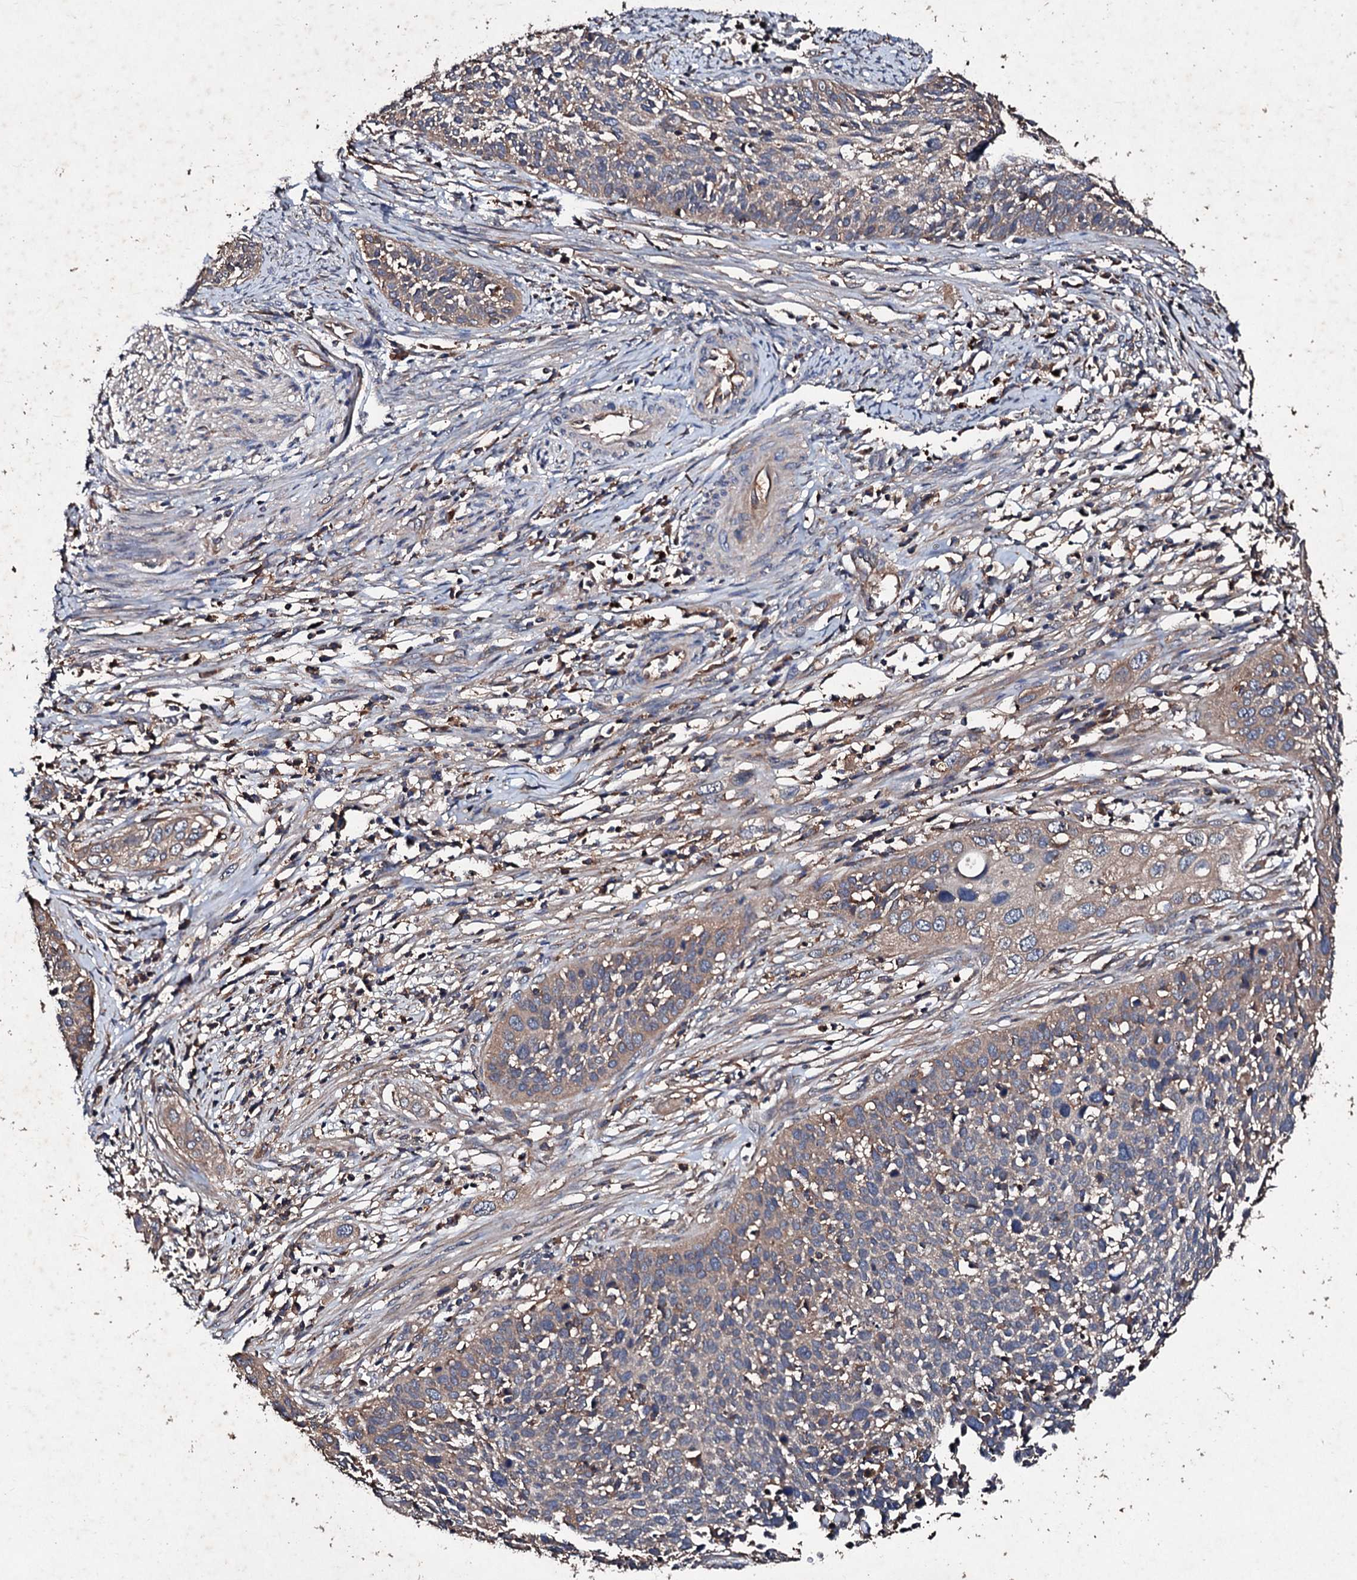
{"staining": {"intensity": "weak", "quantity": "25%-75%", "location": "cytoplasmic/membranous"}, "tissue": "cervical cancer", "cell_type": "Tumor cells", "image_type": "cancer", "snomed": [{"axis": "morphology", "description": "Squamous cell carcinoma, NOS"}, {"axis": "topography", "description": "Cervix"}], "caption": "A histopathology image showing weak cytoplasmic/membranous staining in approximately 25%-75% of tumor cells in cervical cancer (squamous cell carcinoma), as visualized by brown immunohistochemical staining.", "gene": "KERA", "patient": {"sex": "female", "age": 34}}